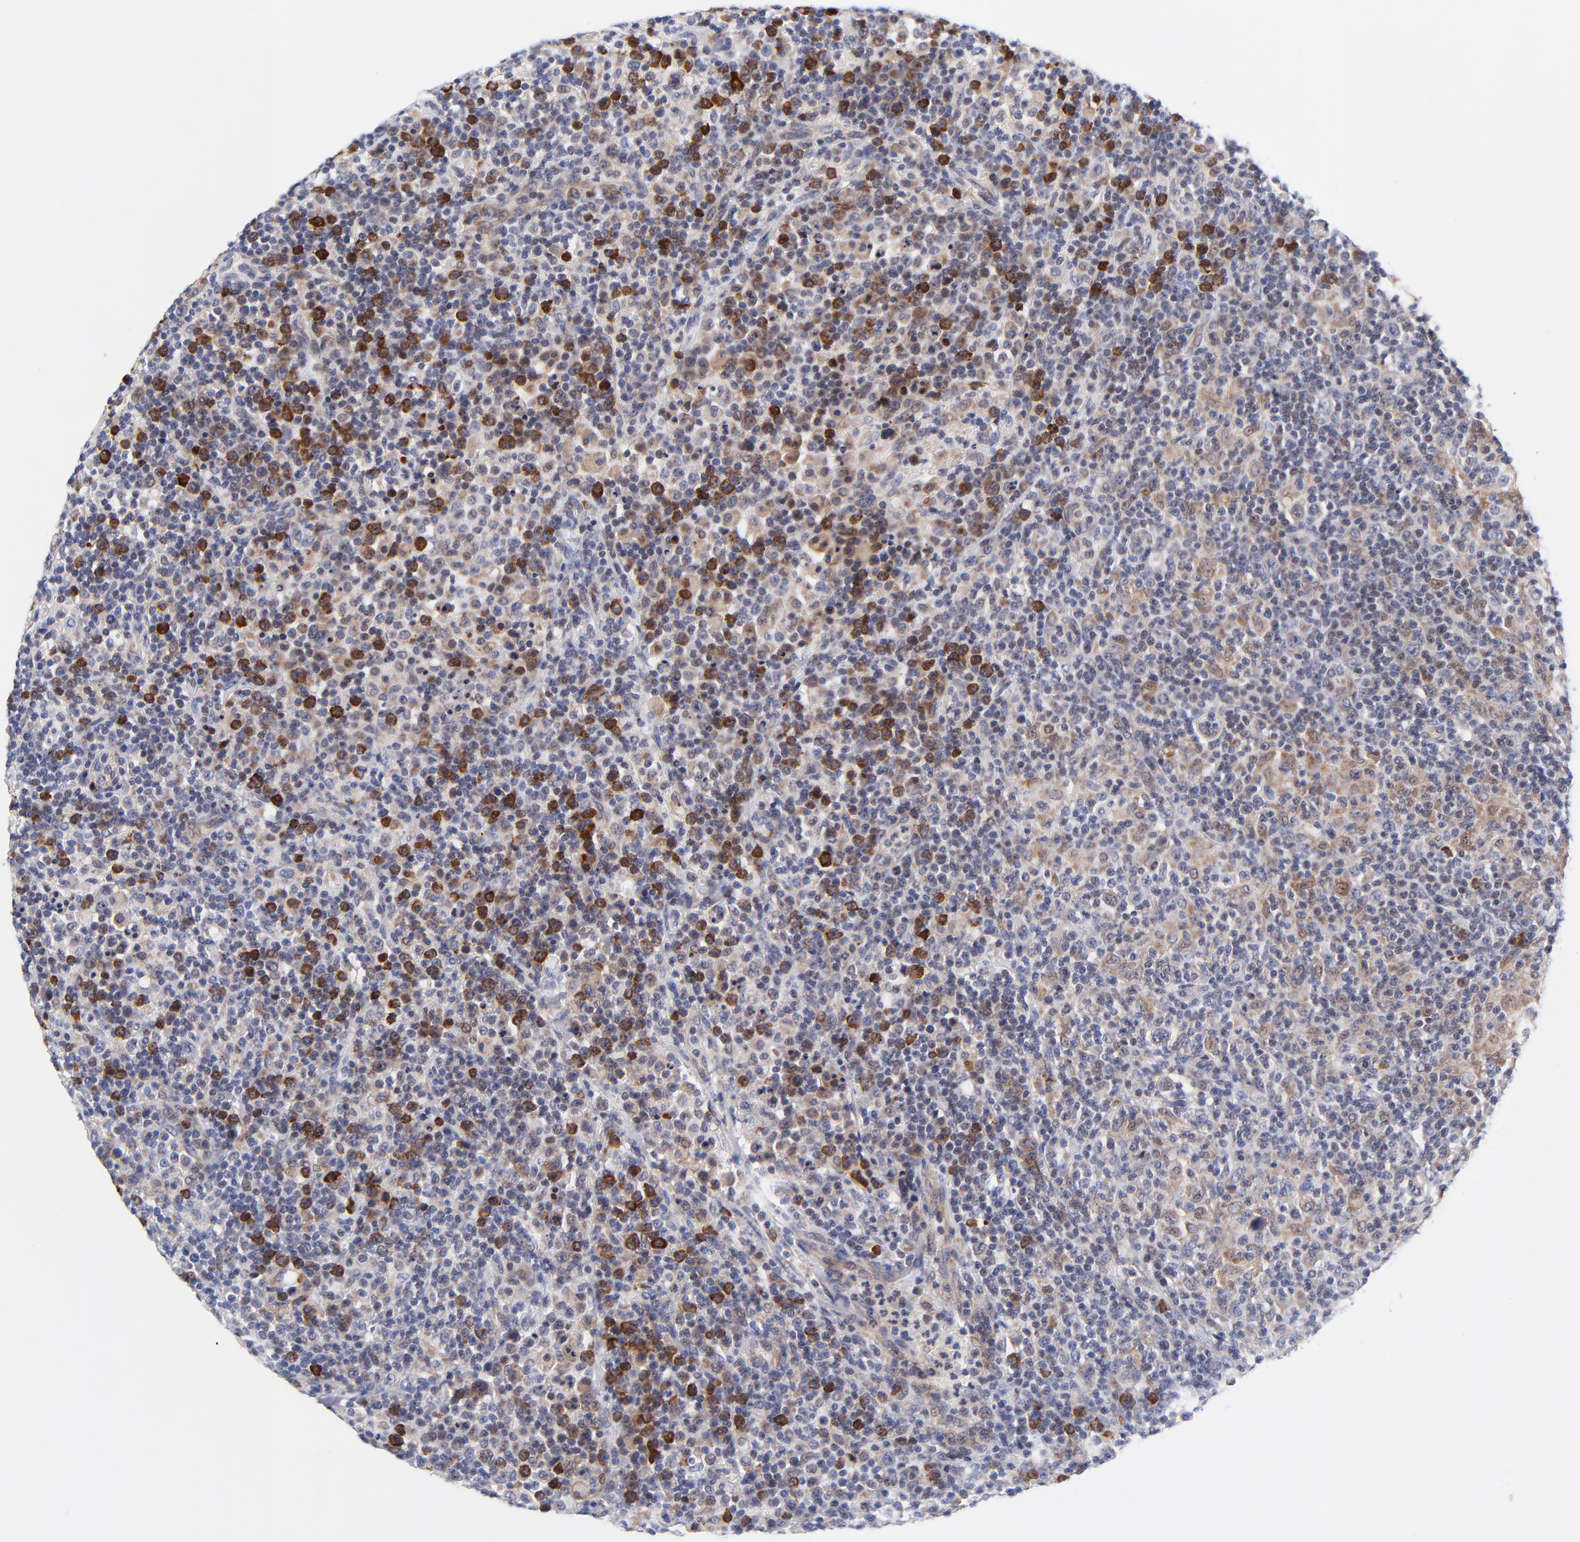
{"staining": {"intensity": "strong", "quantity": "25%-75%", "location": "cytoplasmic/membranous"}, "tissue": "lymphoma", "cell_type": "Tumor cells", "image_type": "cancer", "snomed": [{"axis": "morphology", "description": "Hodgkin's disease, NOS"}, {"axis": "topography", "description": "Lymph node"}], "caption": "This micrograph shows immunohistochemistry staining of human Hodgkin's disease, with high strong cytoplasmic/membranous staining in approximately 25%-75% of tumor cells.", "gene": "AFF2", "patient": {"sex": "male", "age": 65}}